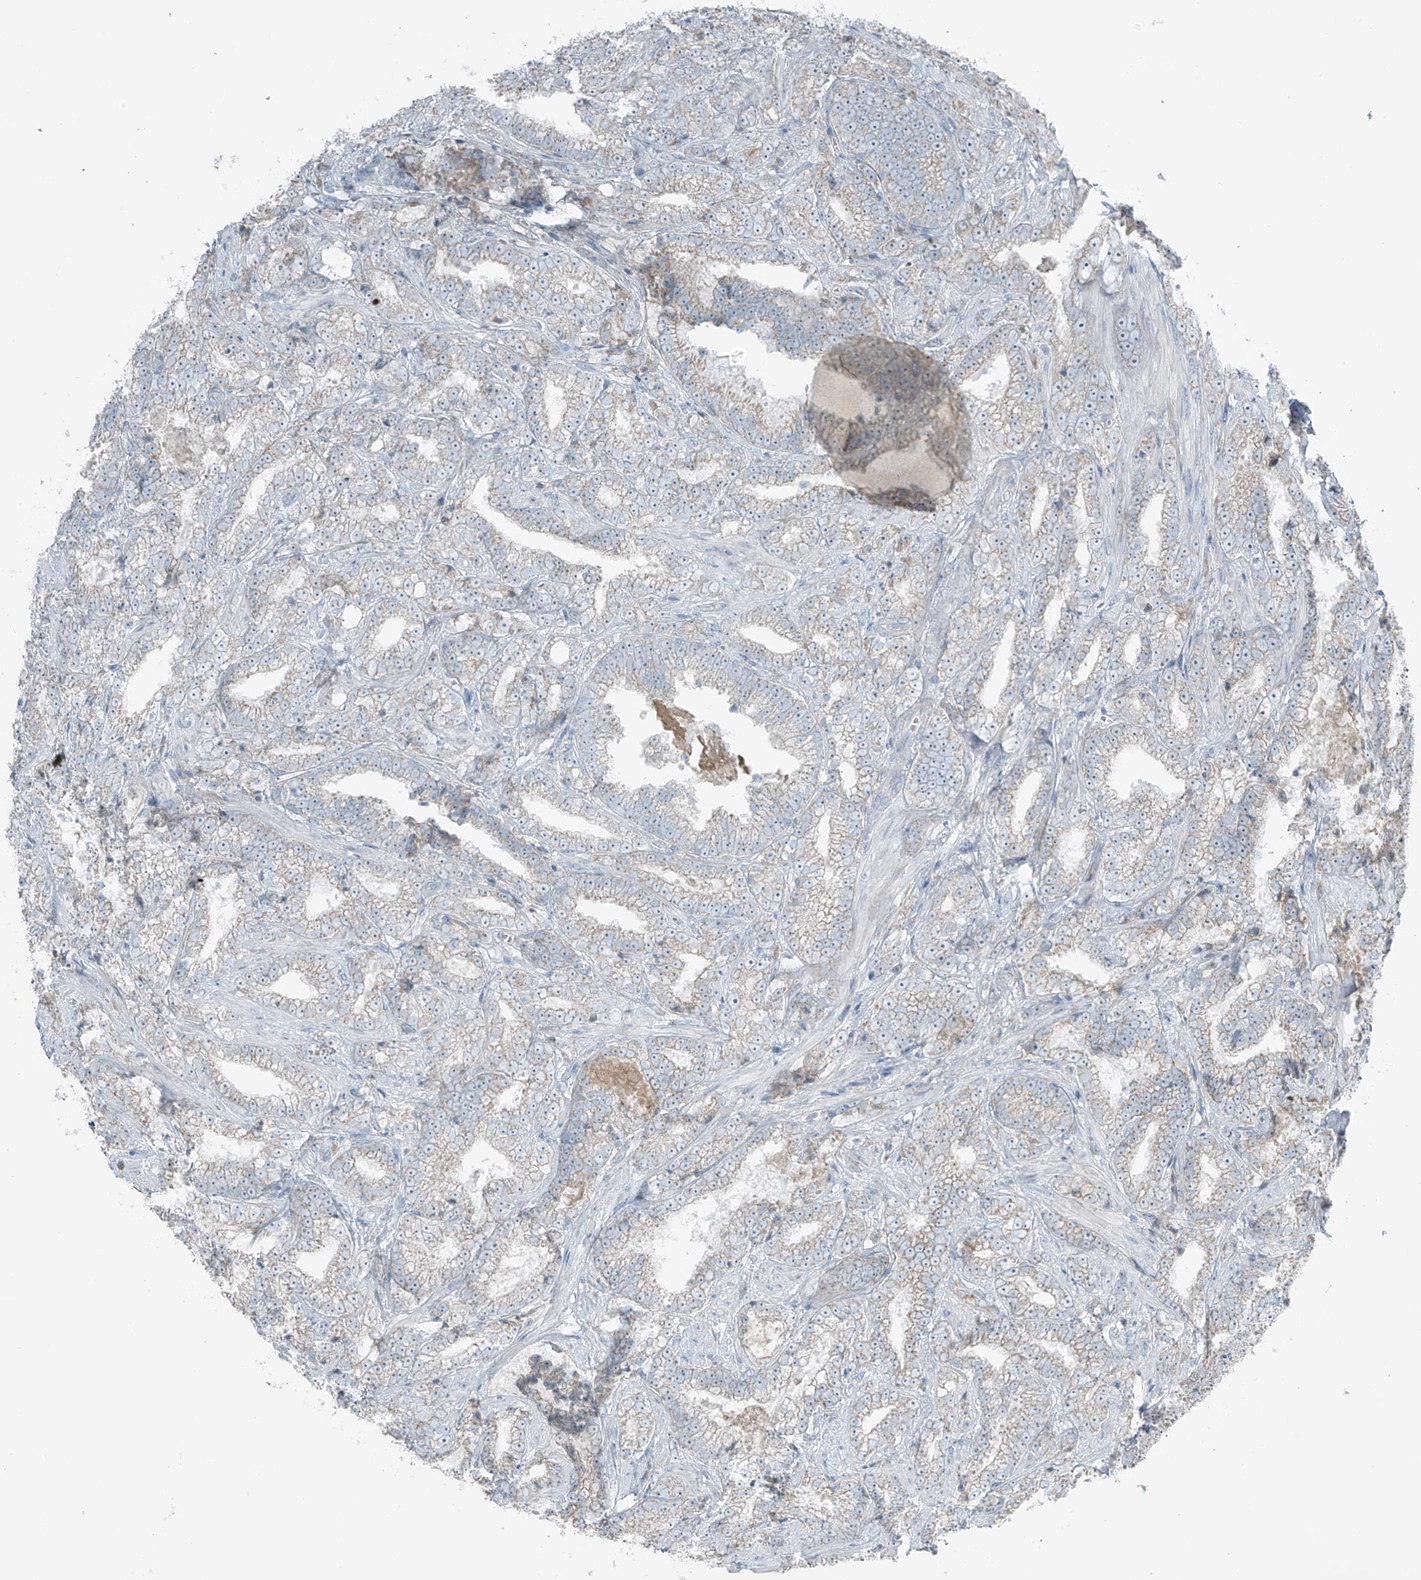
{"staining": {"intensity": "negative", "quantity": "none", "location": "none"}, "tissue": "prostate cancer", "cell_type": "Tumor cells", "image_type": "cancer", "snomed": [{"axis": "morphology", "description": "Adenocarcinoma, High grade"}, {"axis": "topography", "description": "Prostate and seminal vesicle, NOS"}], "caption": "Immunohistochemical staining of prostate cancer (high-grade adenocarcinoma) exhibits no significant positivity in tumor cells.", "gene": "FAM131C", "patient": {"sex": "male", "age": 67}}